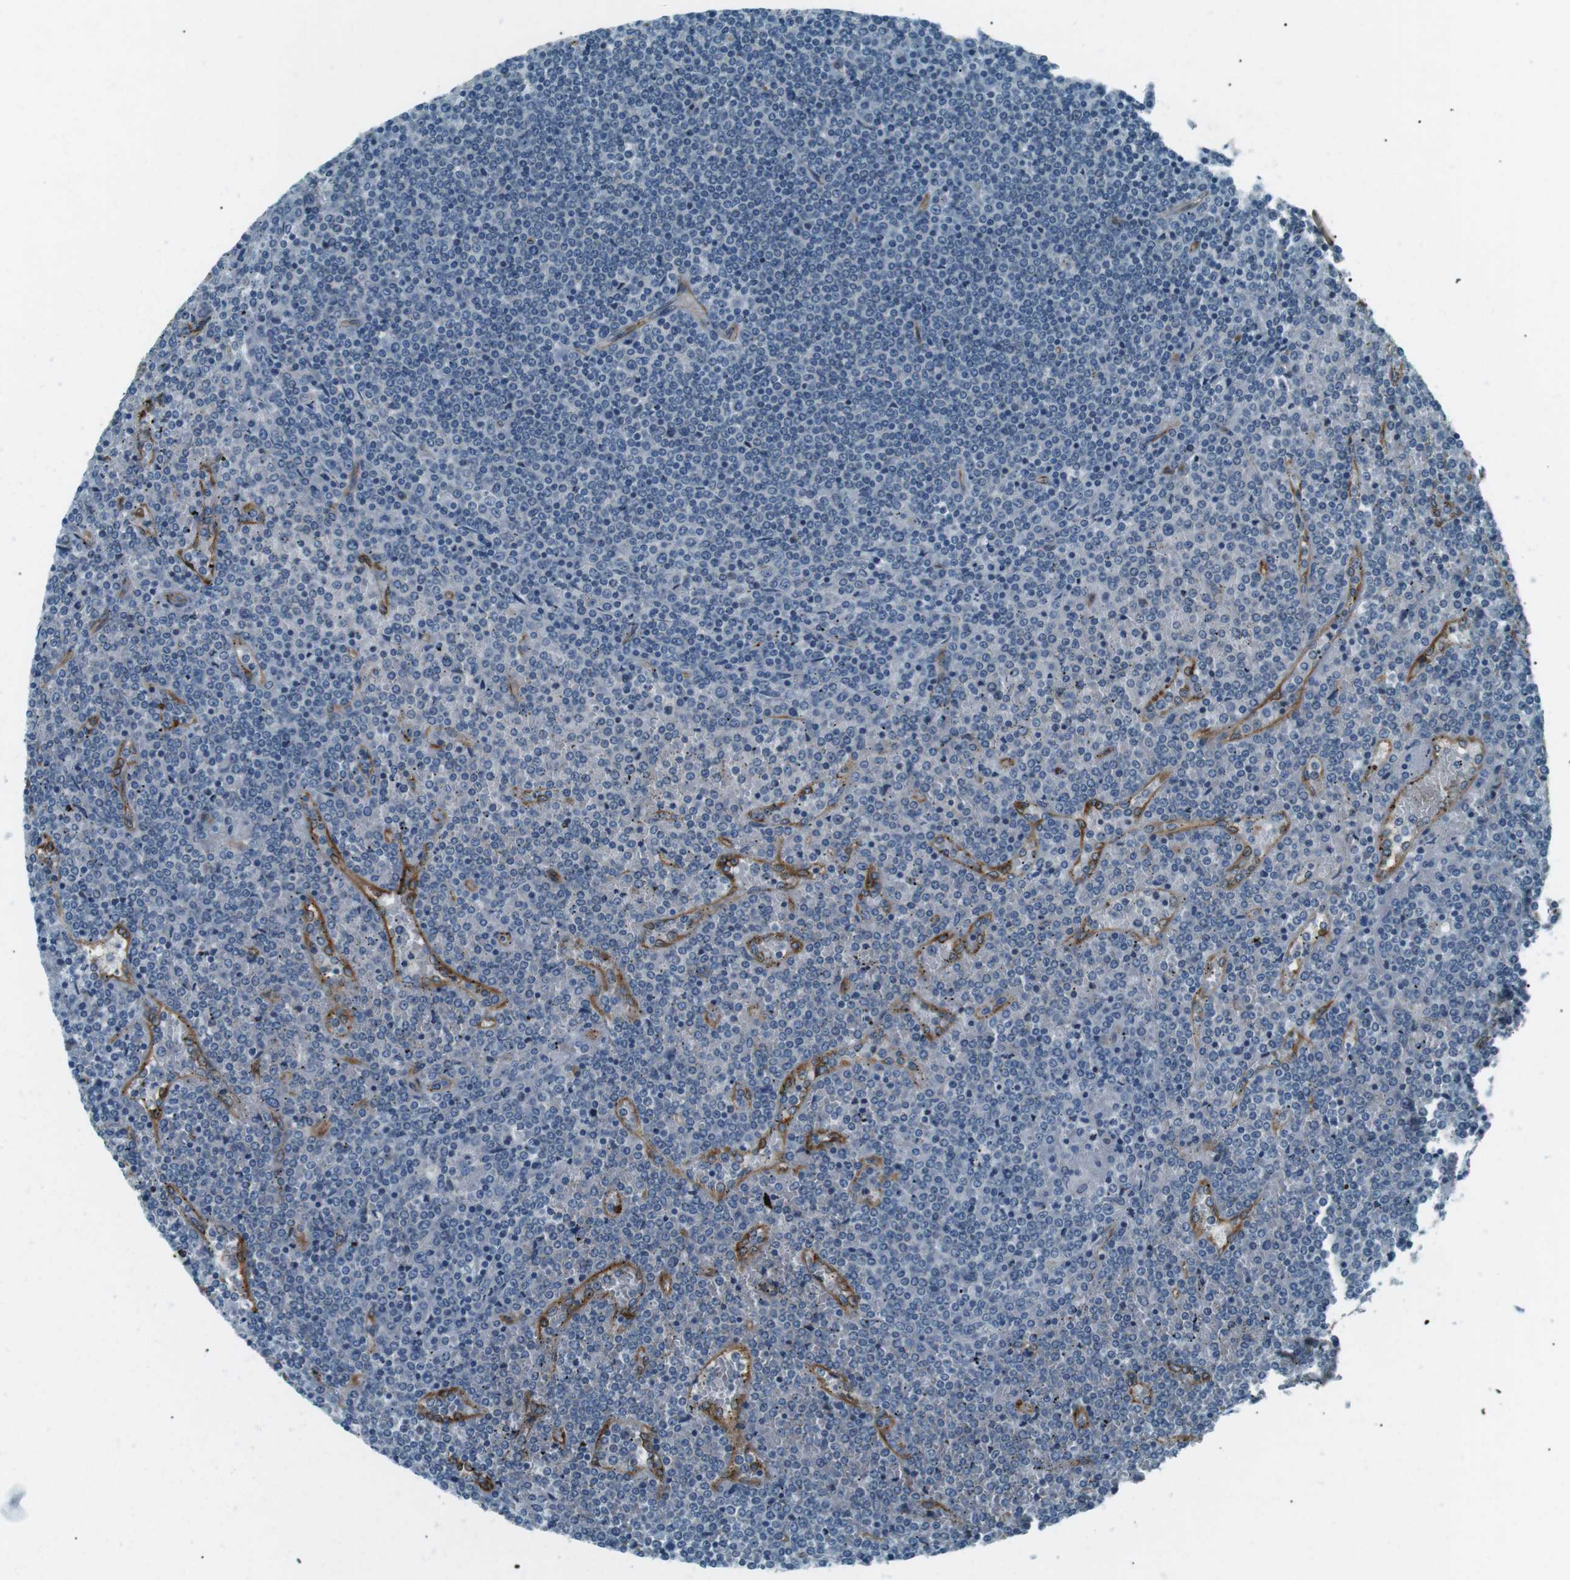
{"staining": {"intensity": "negative", "quantity": "none", "location": "none"}, "tissue": "lymphoma", "cell_type": "Tumor cells", "image_type": "cancer", "snomed": [{"axis": "morphology", "description": "Malignant lymphoma, non-Hodgkin's type, Low grade"}, {"axis": "topography", "description": "Spleen"}], "caption": "A photomicrograph of human lymphoma is negative for staining in tumor cells.", "gene": "ODR4", "patient": {"sex": "female", "age": 19}}